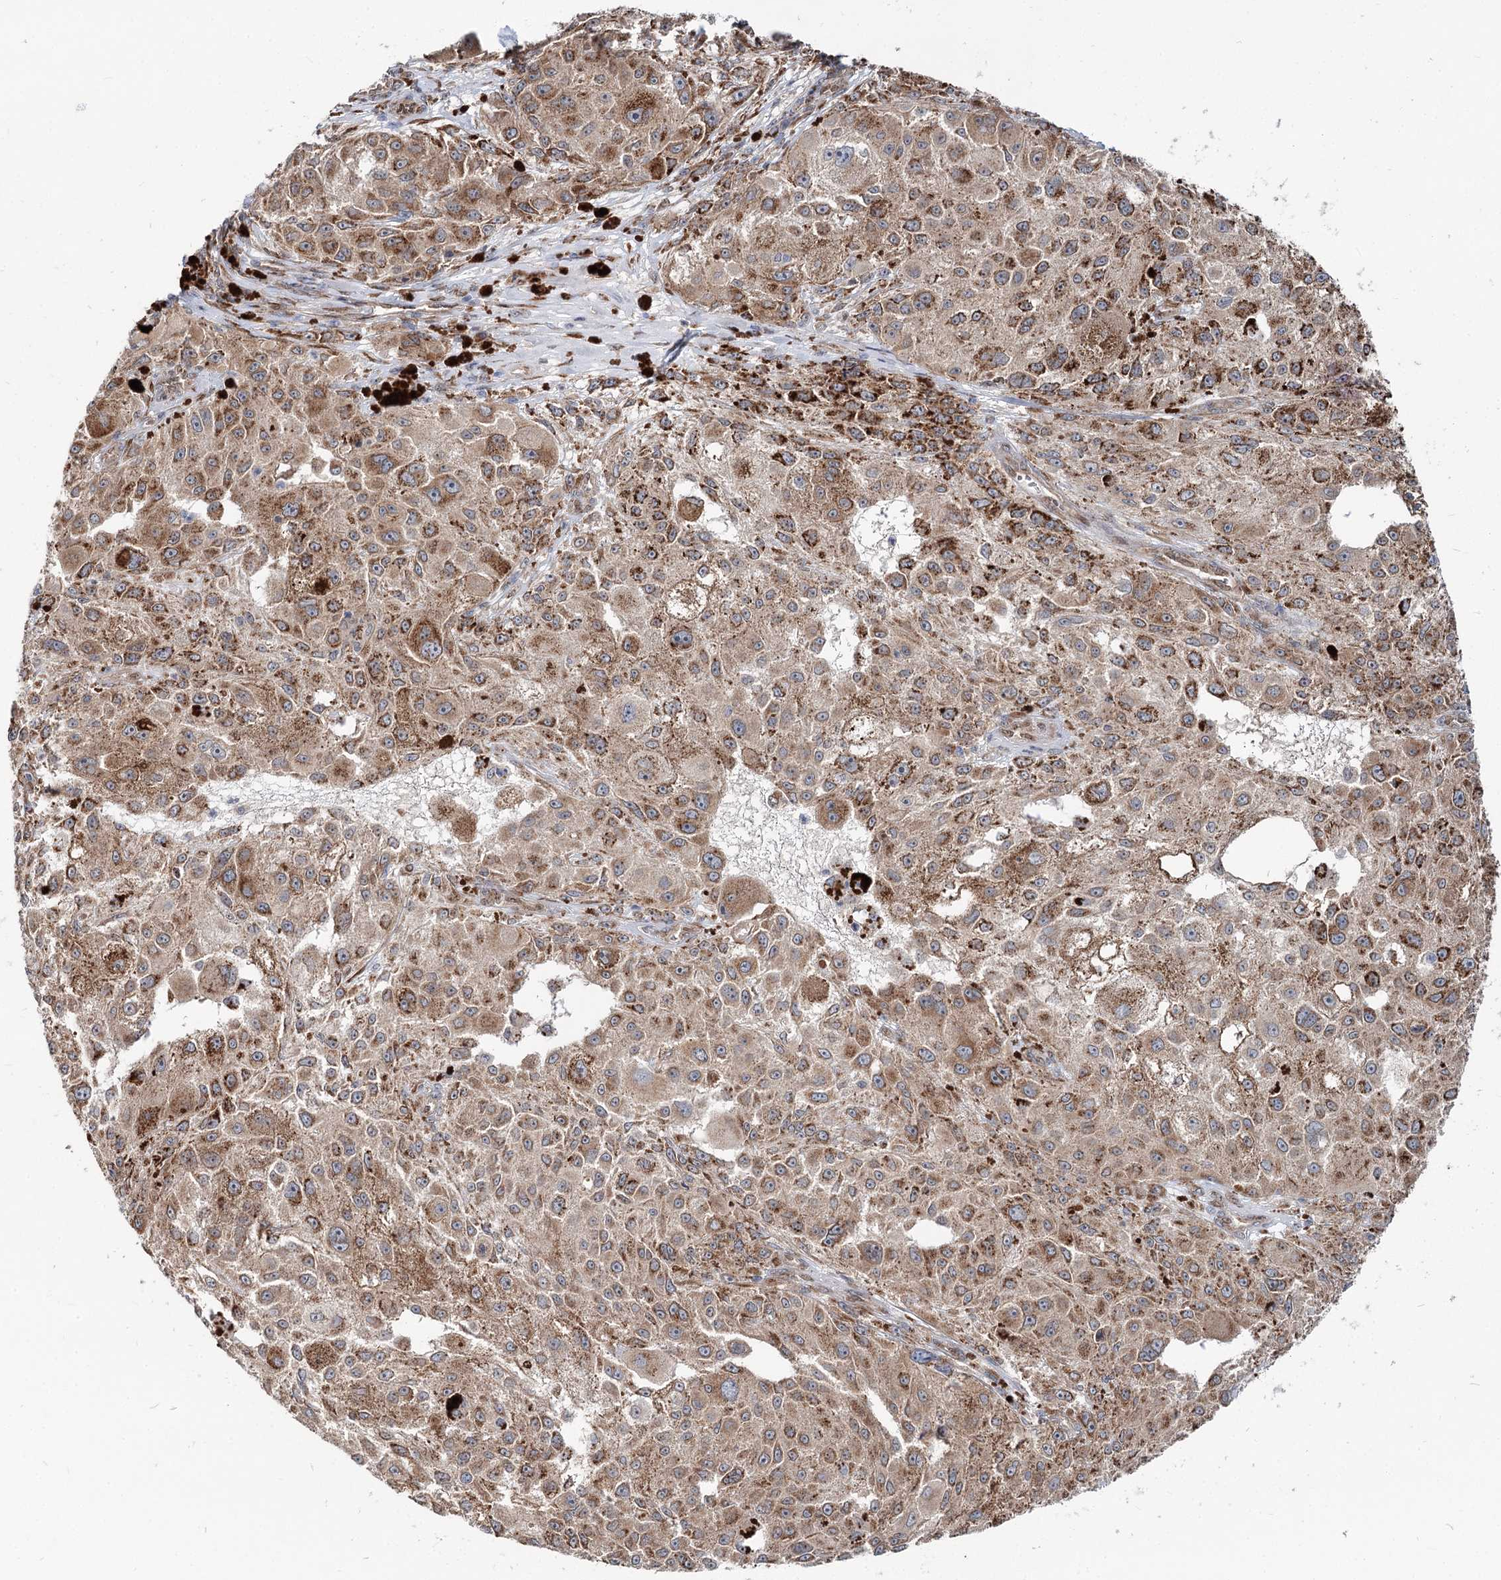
{"staining": {"intensity": "moderate", "quantity": ">75%", "location": "cytoplasmic/membranous"}, "tissue": "melanoma", "cell_type": "Tumor cells", "image_type": "cancer", "snomed": [{"axis": "morphology", "description": "Necrosis, NOS"}, {"axis": "morphology", "description": "Malignant melanoma, NOS"}, {"axis": "topography", "description": "Skin"}], "caption": "The immunohistochemical stain labels moderate cytoplasmic/membranous staining in tumor cells of malignant melanoma tissue.", "gene": "SPART", "patient": {"sex": "female", "age": 87}}